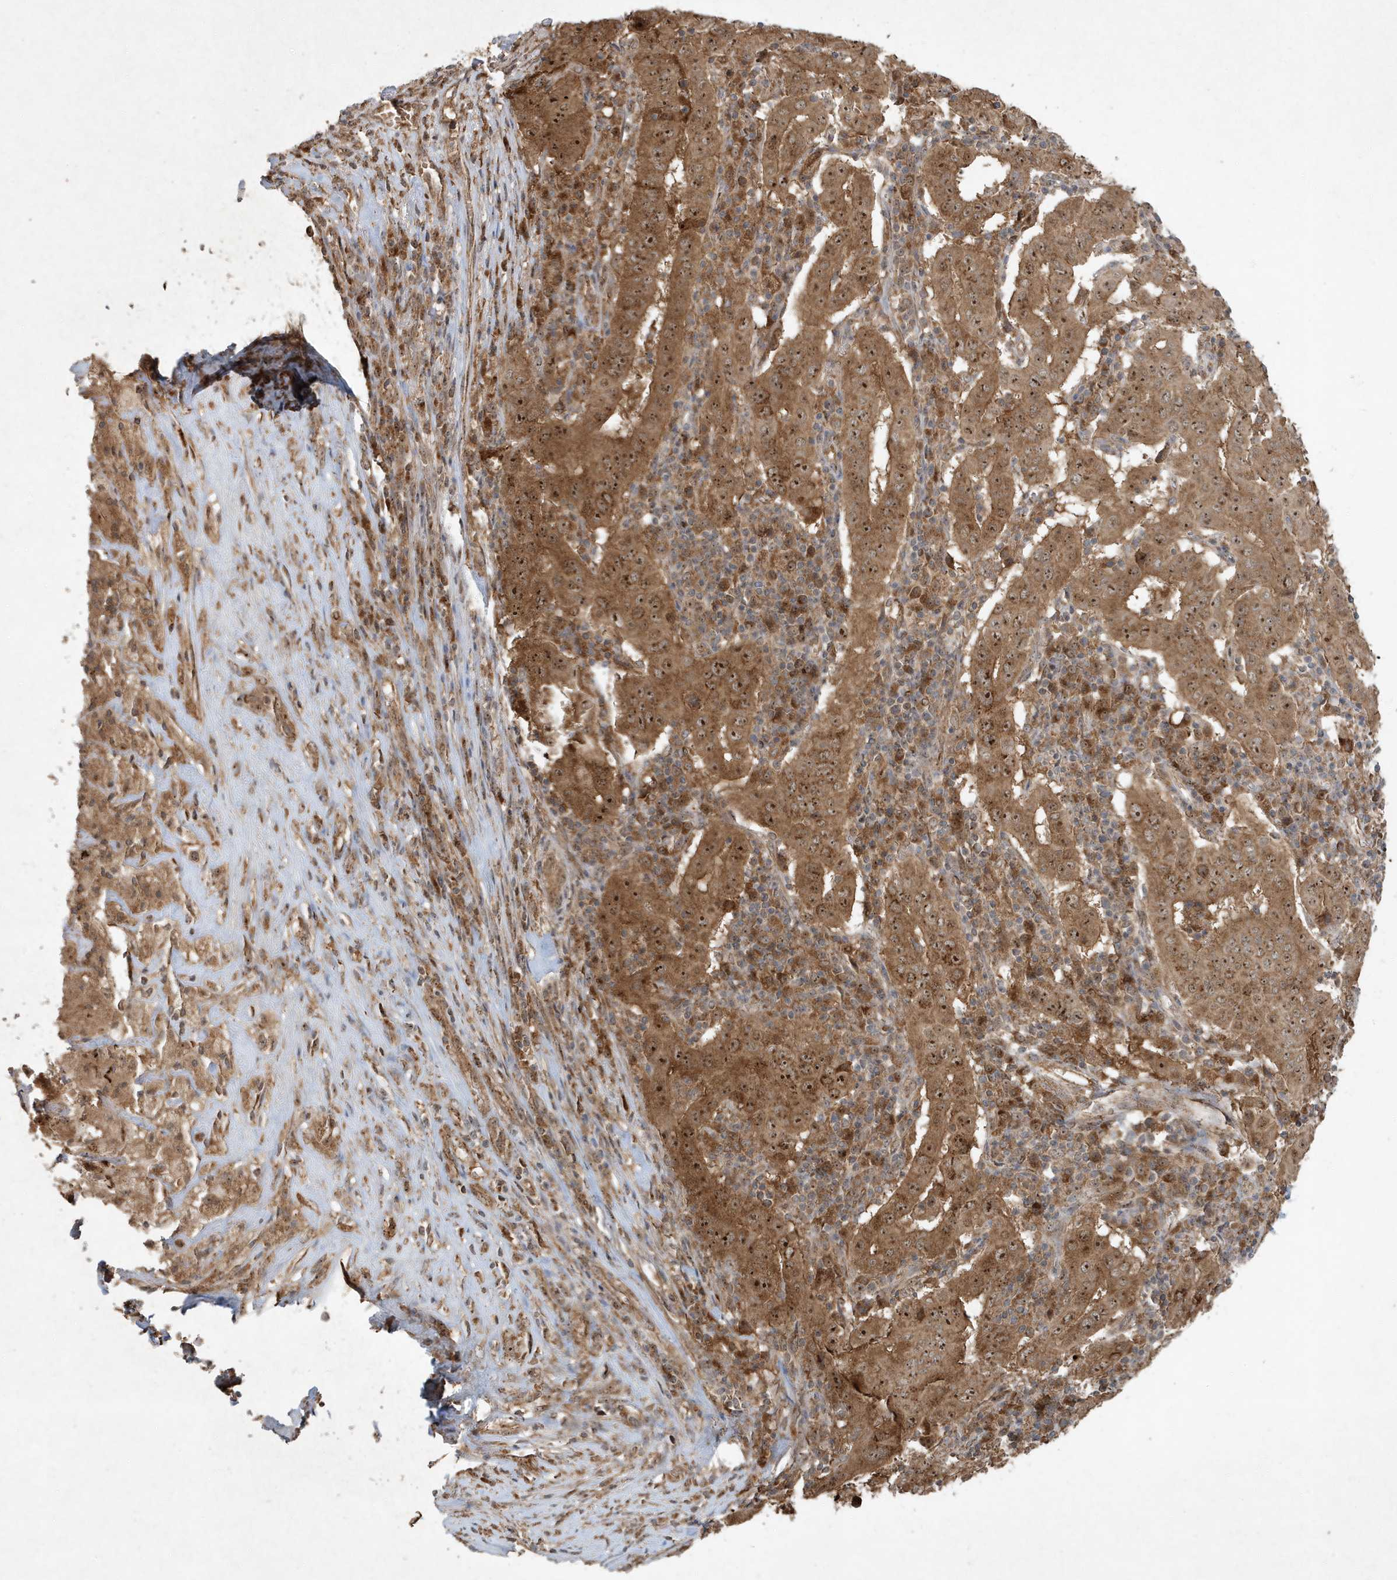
{"staining": {"intensity": "strong", "quantity": ">75%", "location": "cytoplasmic/membranous,nuclear"}, "tissue": "pancreatic cancer", "cell_type": "Tumor cells", "image_type": "cancer", "snomed": [{"axis": "morphology", "description": "Adenocarcinoma, NOS"}, {"axis": "topography", "description": "Pancreas"}], "caption": "Pancreatic cancer was stained to show a protein in brown. There is high levels of strong cytoplasmic/membranous and nuclear staining in about >75% of tumor cells.", "gene": "ABCB9", "patient": {"sex": "male", "age": 63}}